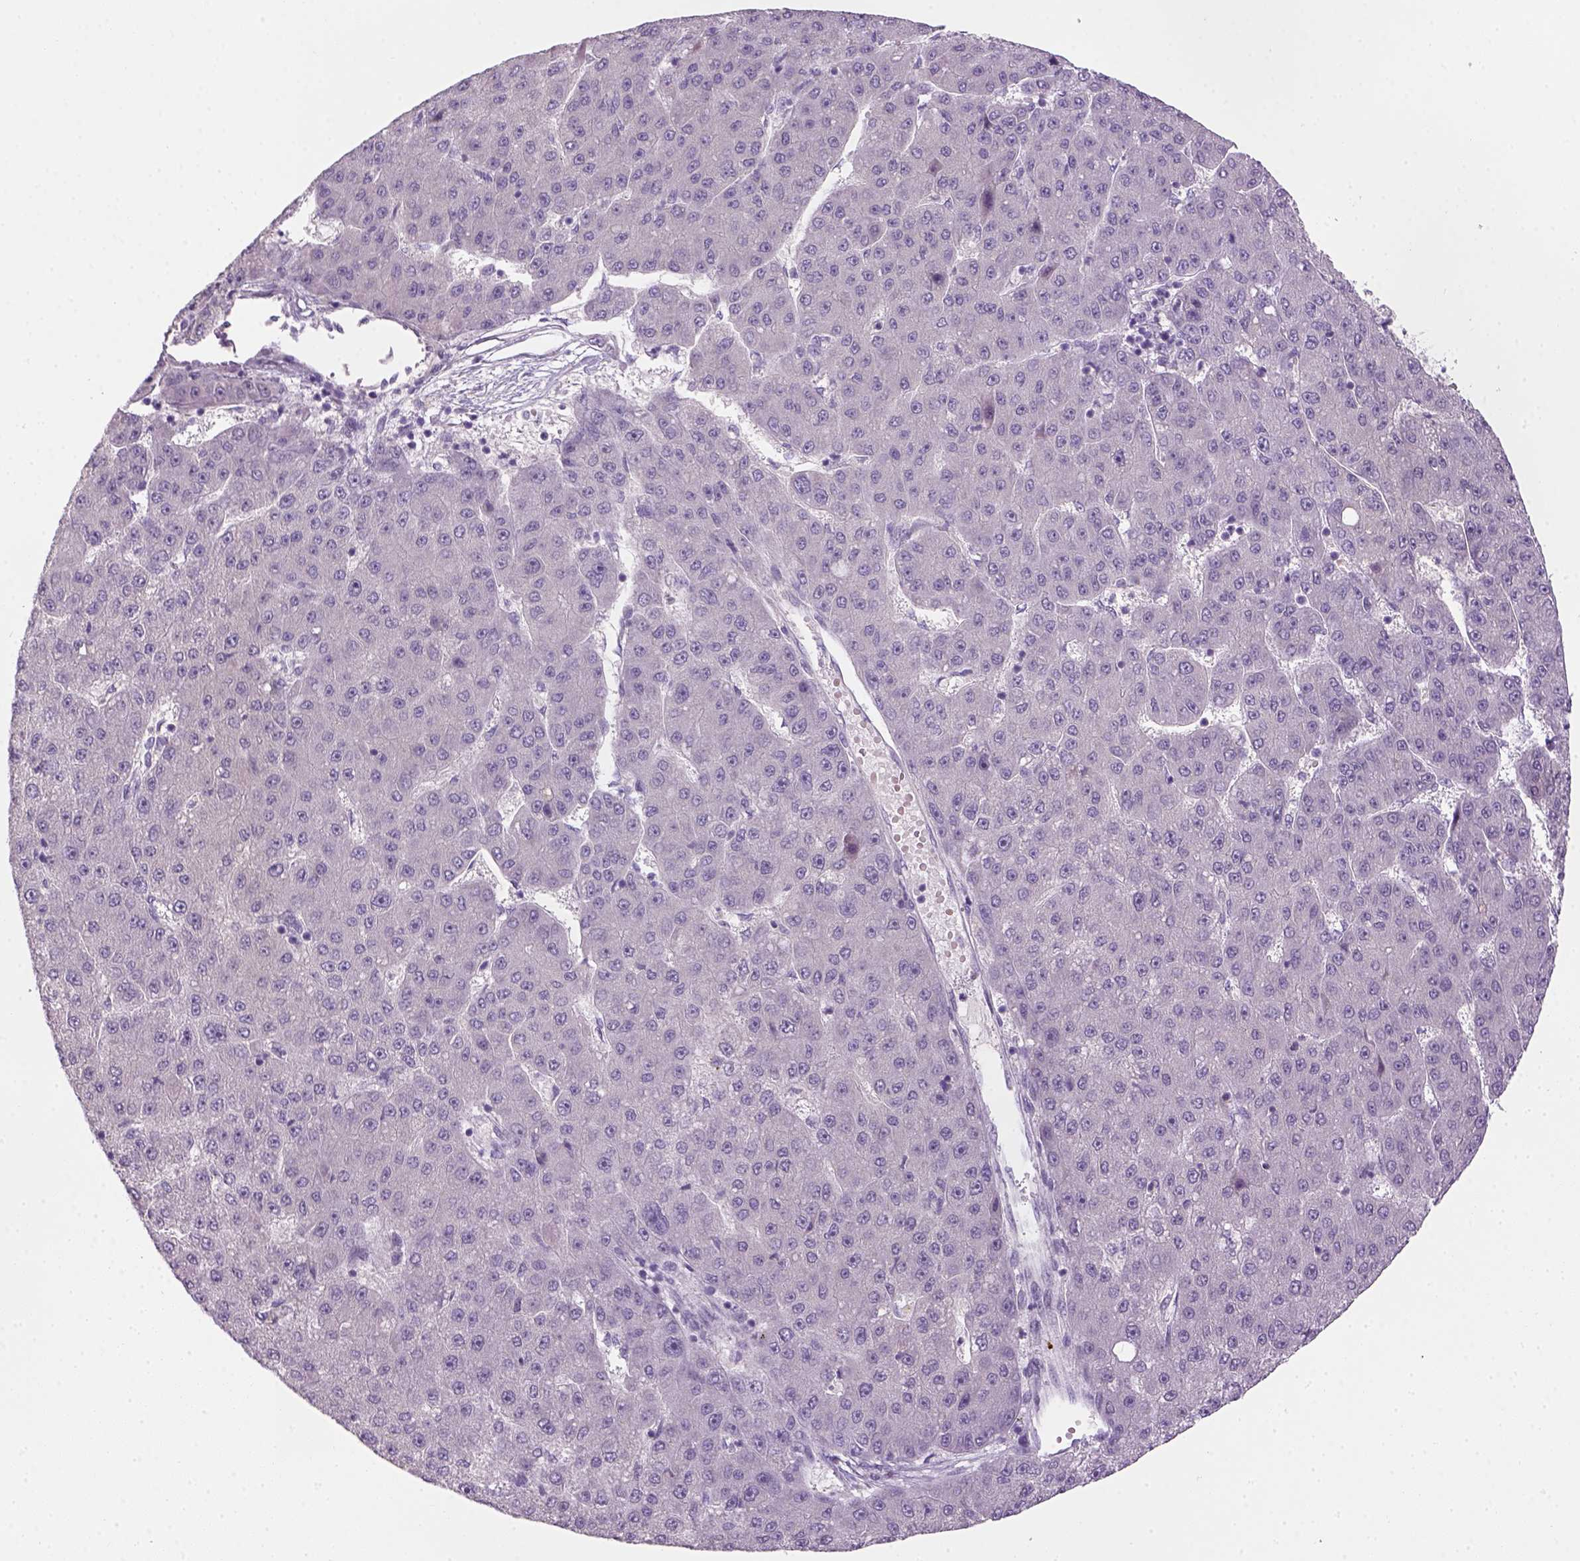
{"staining": {"intensity": "negative", "quantity": "none", "location": "none"}, "tissue": "liver cancer", "cell_type": "Tumor cells", "image_type": "cancer", "snomed": [{"axis": "morphology", "description": "Carcinoma, Hepatocellular, NOS"}, {"axis": "topography", "description": "Liver"}], "caption": "DAB immunohistochemical staining of liver hepatocellular carcinoma exhibits no significant expression in tumor cells. (Immunohistochemistry (ihc), brightfield microscopy, high magnification).", "gene": "GFI1B", "patient": {"sex": "male", "age": 67}}